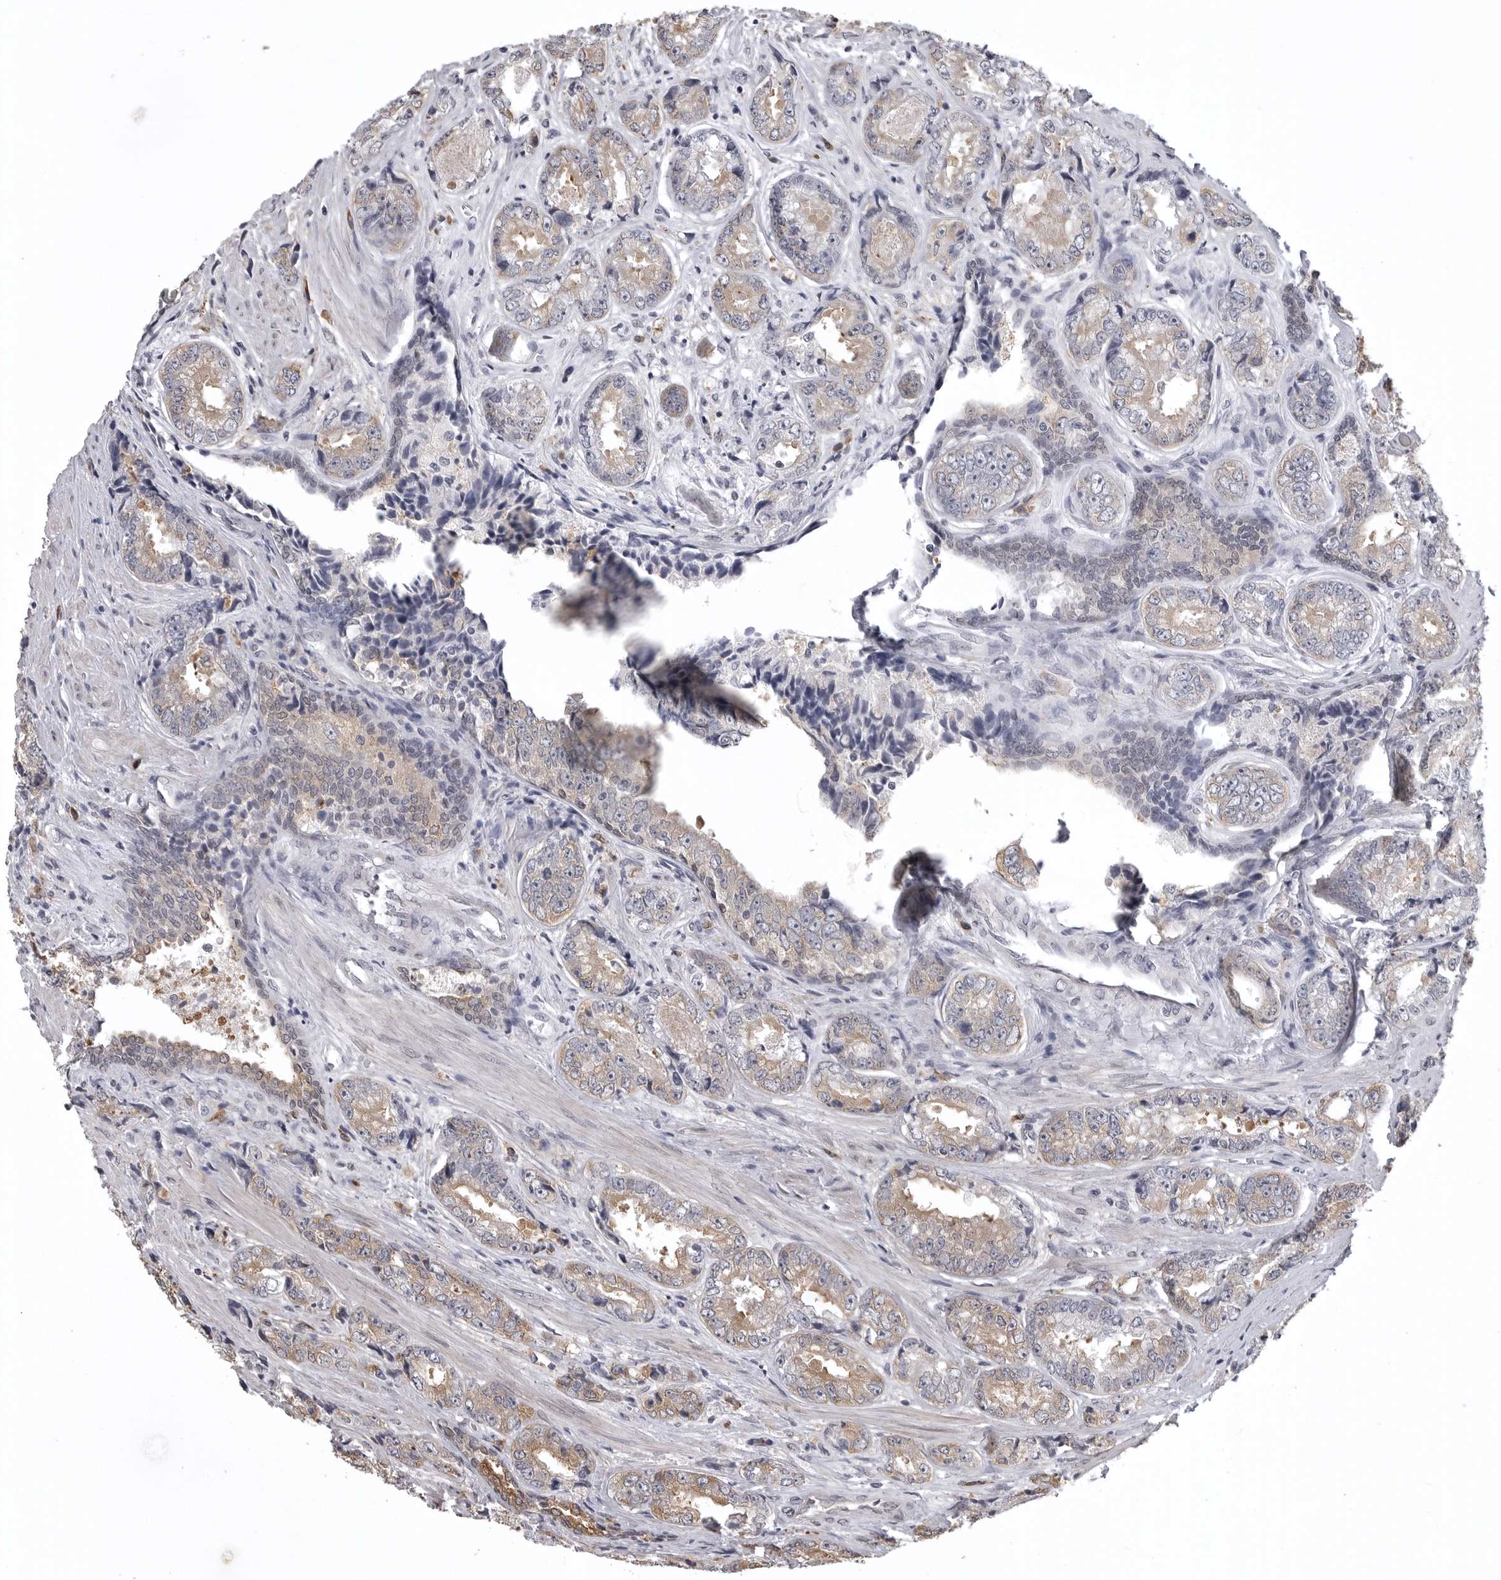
{"staining": {"intensity": "weak", "quantity": ">75%", "location": "cytoplasmic/membranous"}, "tissue": "prostate cancer", "cell_type": "Tumor cells", "image_type": "cancer", "snomed": [{"axis": "morphology", "description": "Adenocarcinoma, High grade"}, {"axis": "topography", "description": "Prostate"}], "caption": "Immunohistochemical staining of human prostate cancer (adenocarcinoma (high-grade)) displays low levels of weak cytoplasmic/membranous protein positivity in approximately >75% of tumor cells. (DAB (3,3'-diaminobenzidine) IHC, brown staining for protein, blue staining for nuclei).", "gene": "SNX16", "patient": {"sex": "male", "age": 61}}